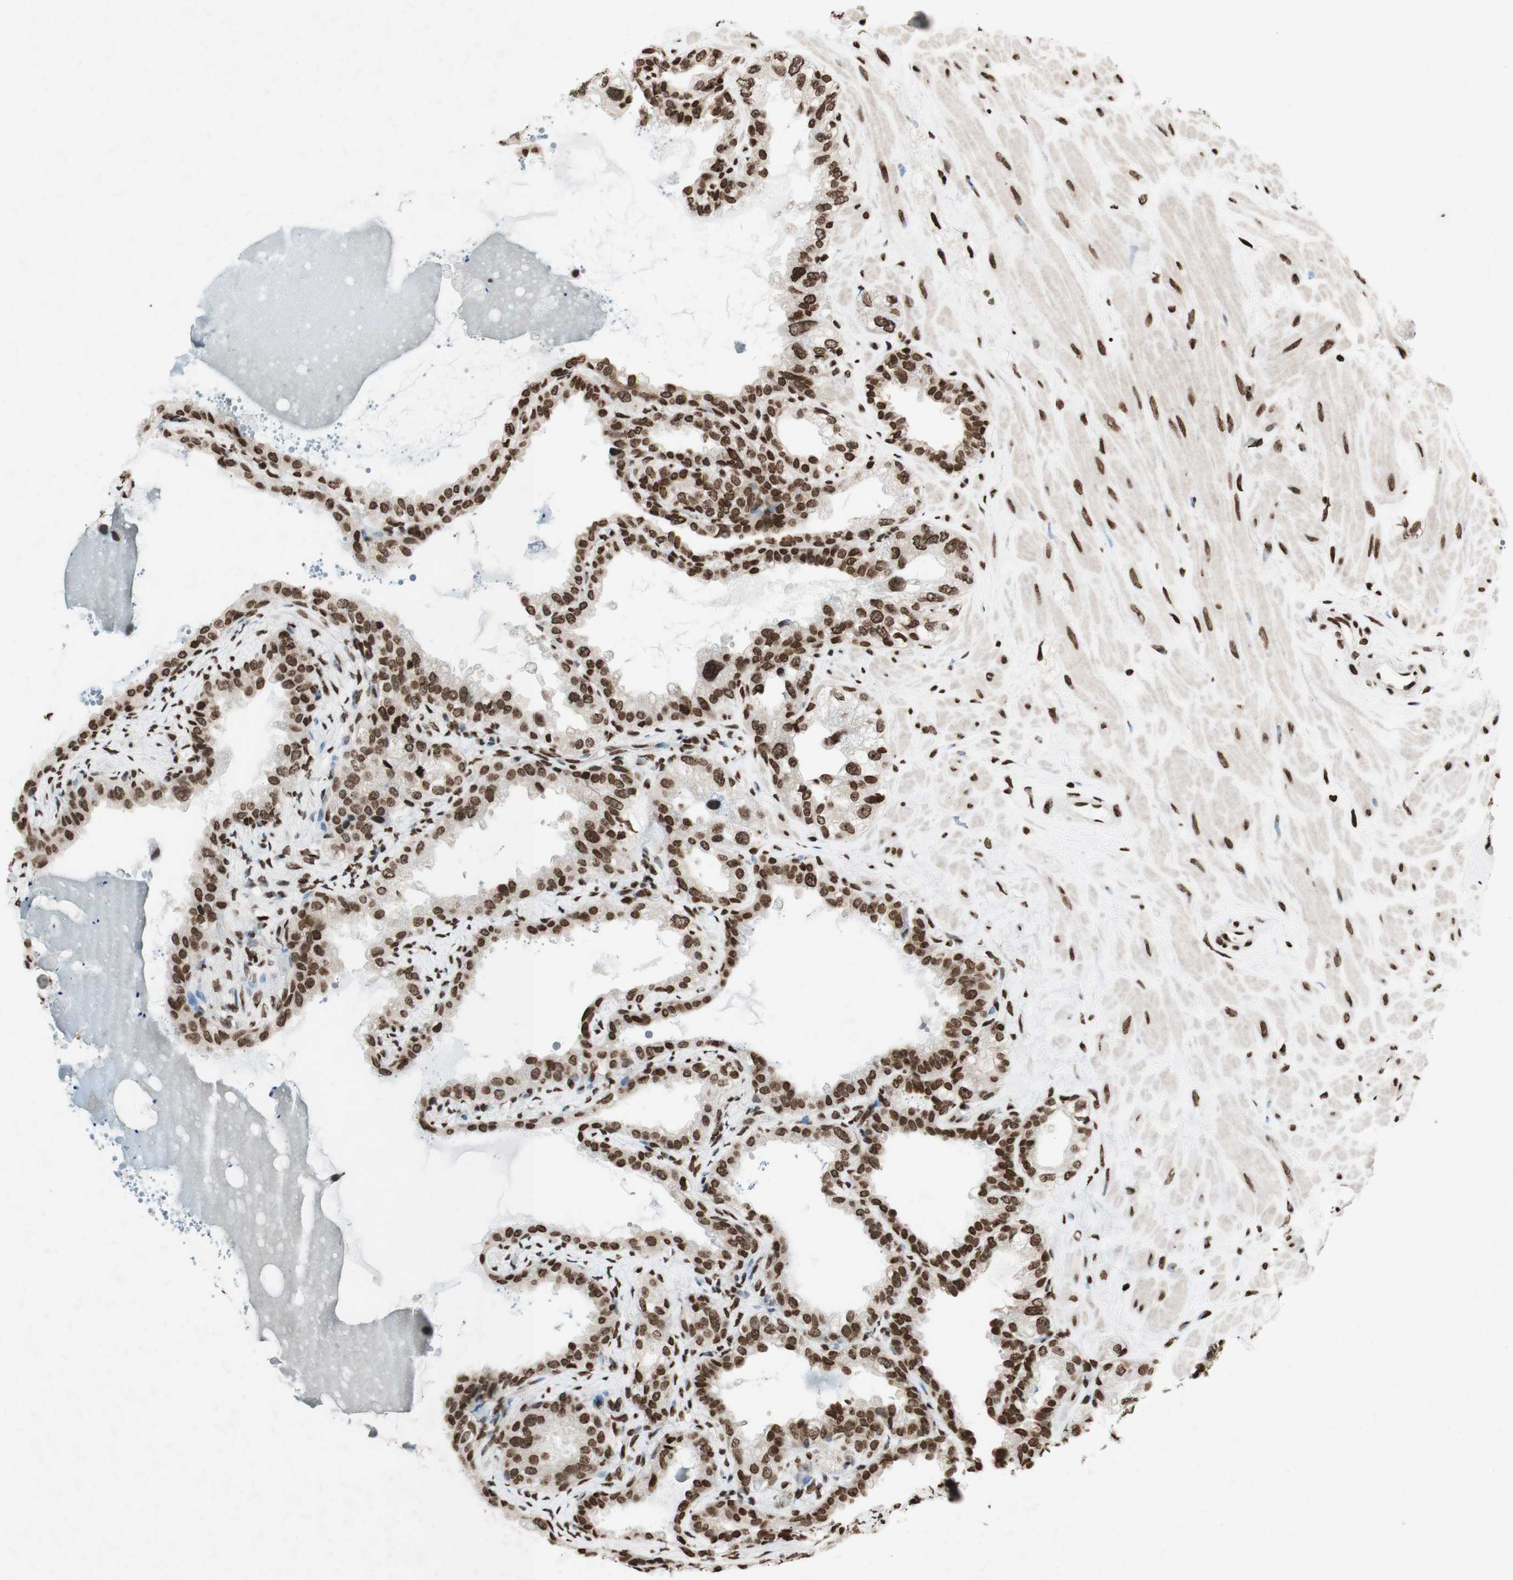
{"staining": {"intensity": "moderate", "quantity": ">75%", "location": "nuclear"}, "tissue": "seminal vesicle", "cell_type": "Glandular cells", "image_type": "normal", "snomed": [{"axis": "morphology", "description": "Normal tissue, NOS"}, {"axis": "topography", "description": "Seminal veicle"}], "caption": "Brown immunohistochemical staining in unremarkable human seminal vesicle exhibits moderate nuclear staining in about >75% of glandular cells.", "gene": "NCOA3", "patient": {"sex": "male", "age": 68}}